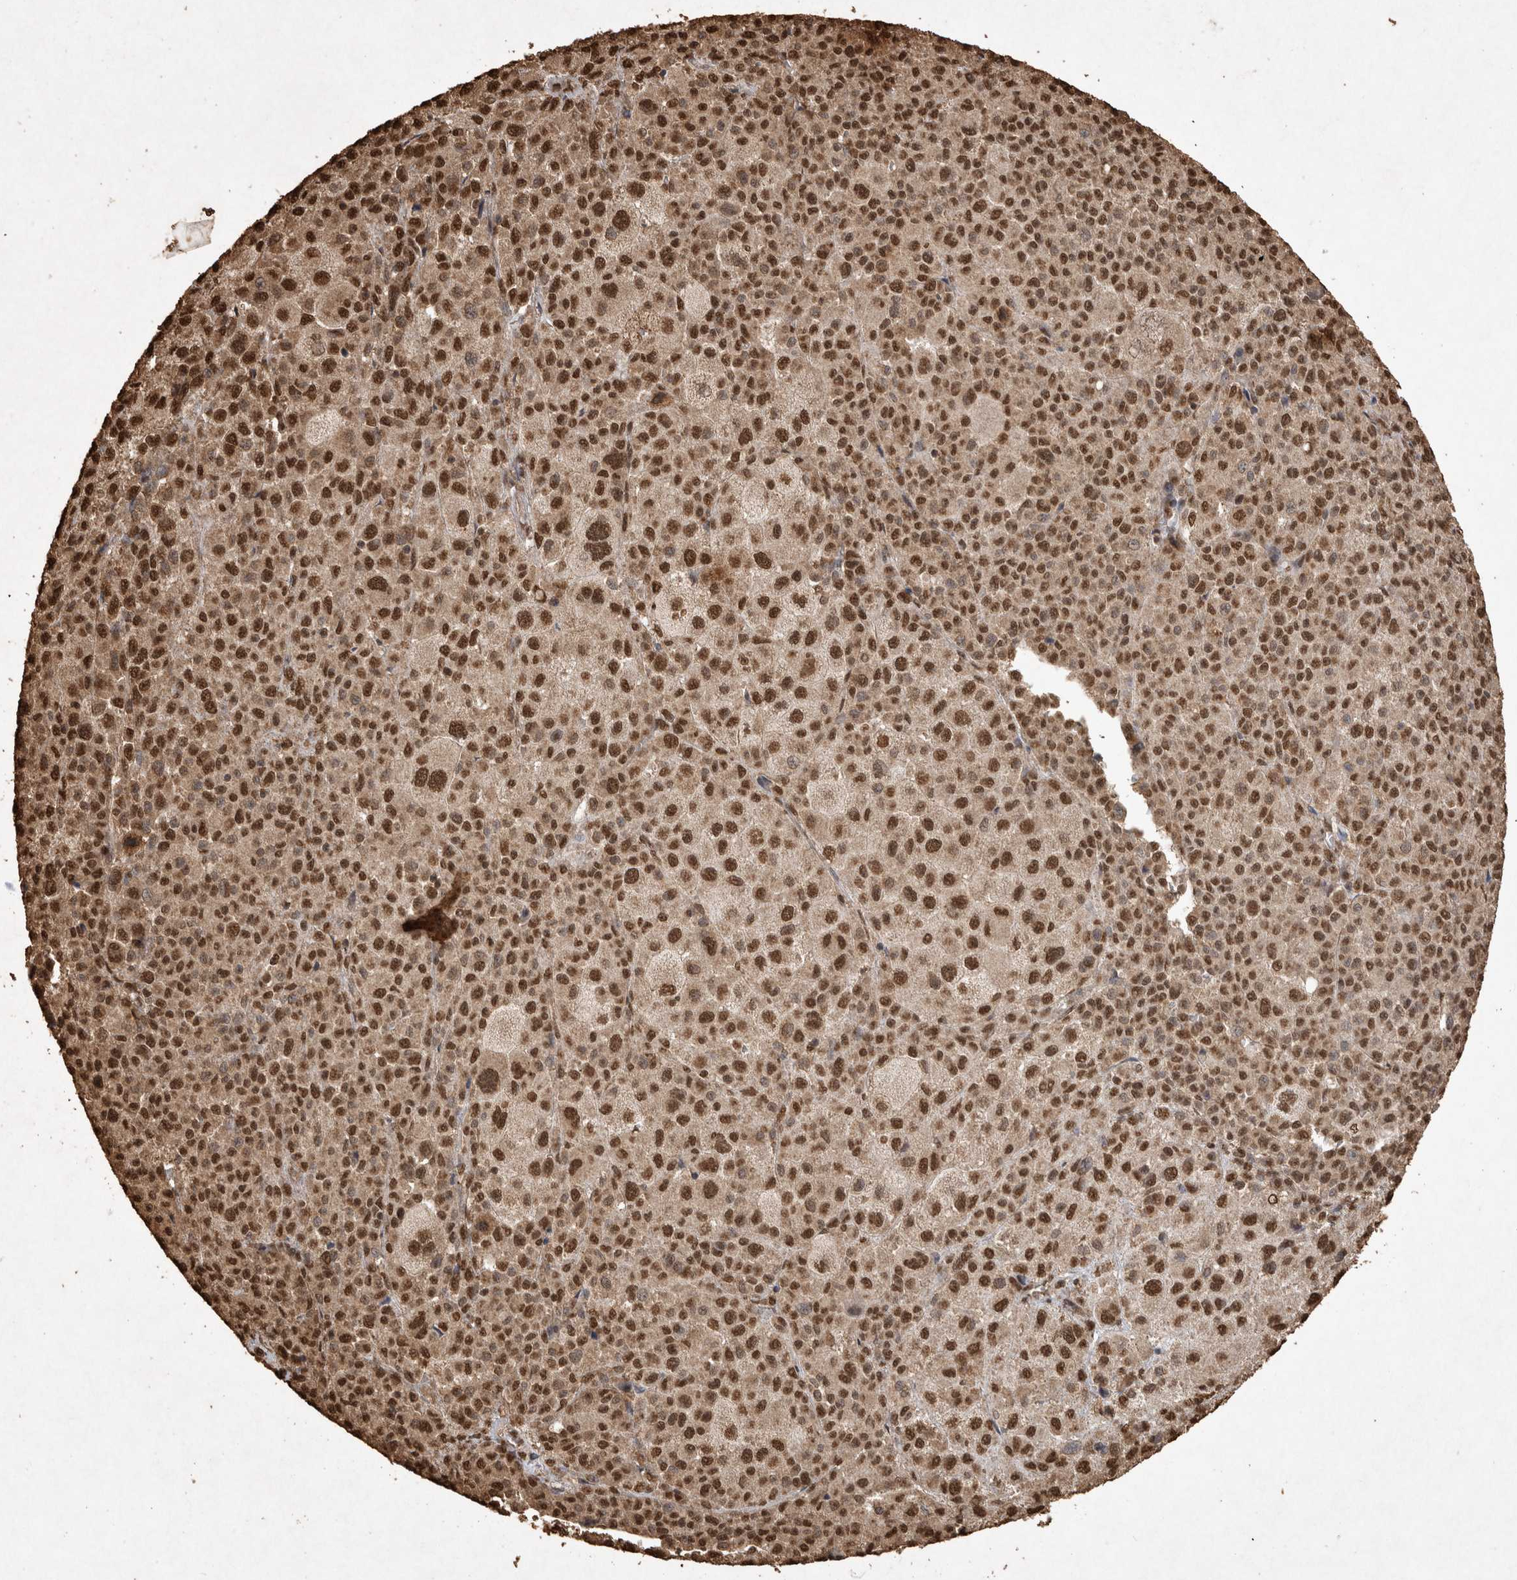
{"staining": {"intensity": "strong", "quantity": ">75%", "location": "nuclear"}, "tissue": "melanoma", "cell_type": "Tumor cells", "image_type": "cancer", "snomed": [{"axis": "morphology", "description": "Malignant melanoma, Metastatic site"}, {"axis": "topography", "description": "Skin"}], "caption": "The histopathology image displays immunohistochemical staining of melanoma. There is strong nuclear positivity is identified in about >75% of tumor cells.", "gene": "OAS2", "patient": {"sex": "female", "age": 74}}